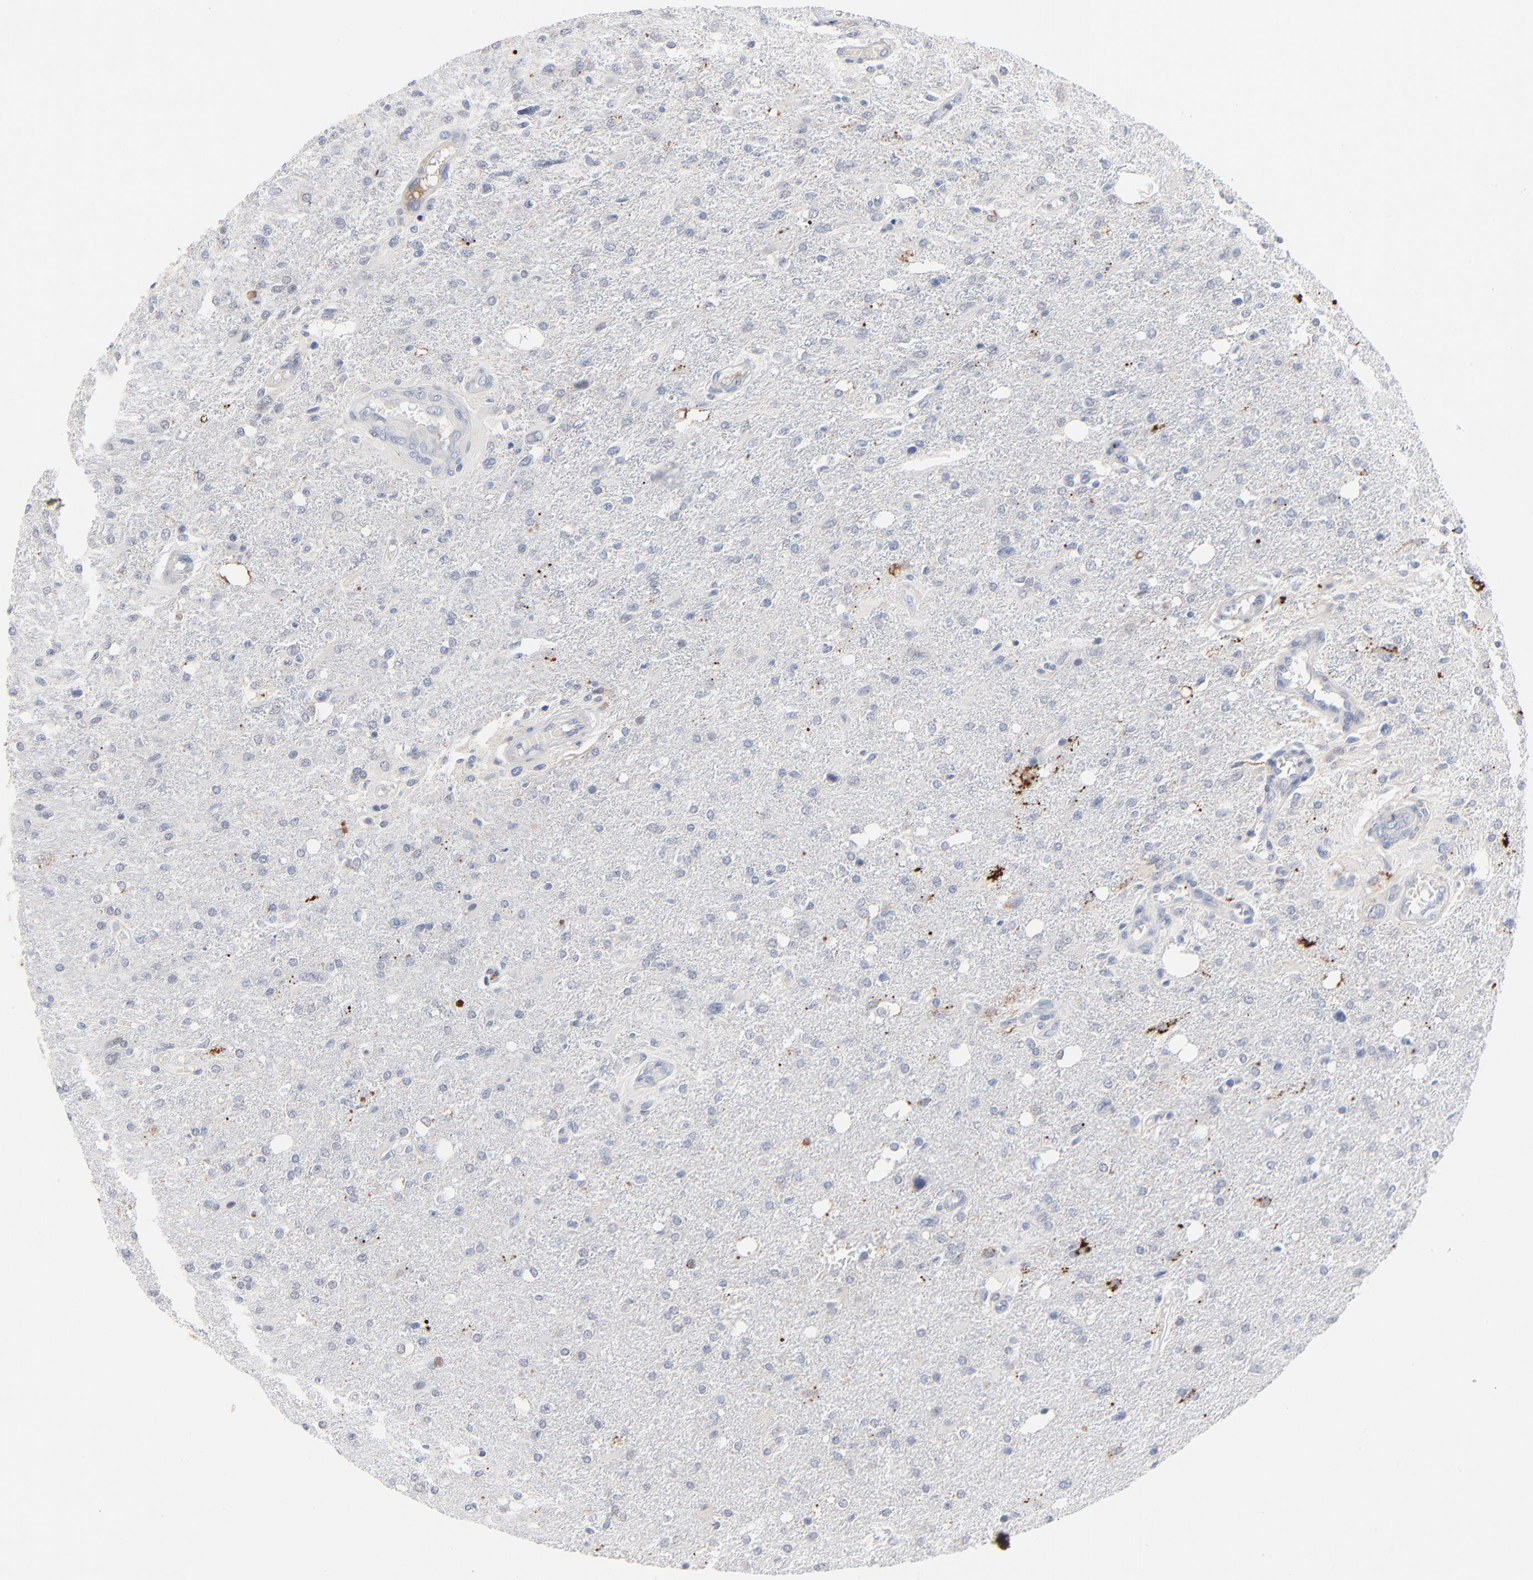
{"staining": {"intensity": "negative", "quantity": "none", "location": "none"}, "tissue": "glioma", "cell_type": "Tumor cells", "image_type": "cancer", "snomed": [{"axis": "morphology", "description": "Glioma, malignant, High grade"}, {"axis": "topography", "description": "Cerebral cortex"}], "caption": "The immunohistochemistry (IHC) photomicrograph has no significant expression in tumor cells of glioma tissue.", "gene": "SERPINA4", "patient": {"sex": "male", "age": 76}}